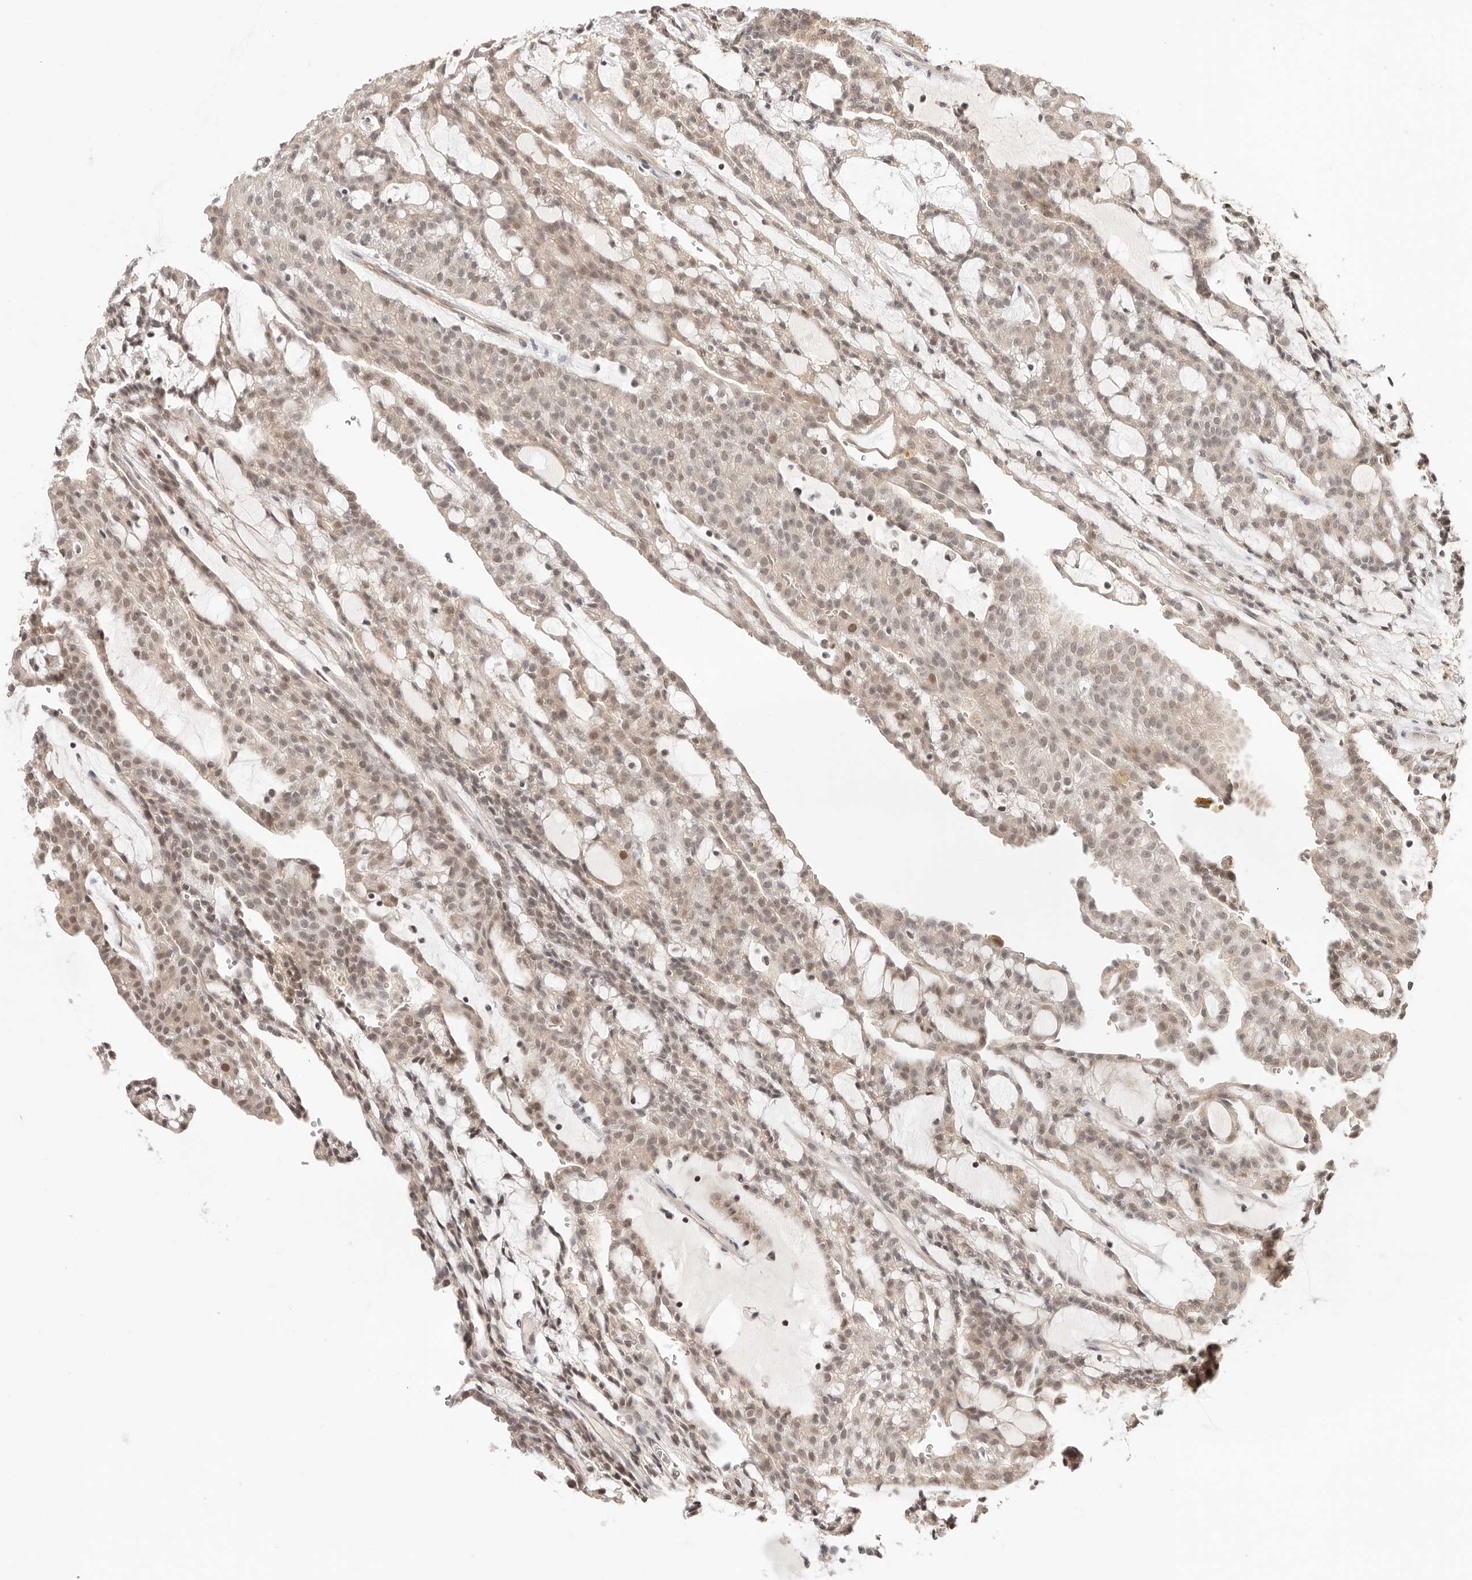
{"staining": {"intensity": "weak", "quantity": ">75%", "location": "nuclear"}, "tissue": "renal cancer", "cell_type": "Tumor cells", "image_type": "cancer", "snomed": [{"axis": "morphology", "description": "Adenocarcinoma, NOS"}, {"axis": "topography", "description": "Kidney"}], "caption": "IHC image of renal adenocarcinoma stained for a protein (brown), which displays low levels of weak nuclear positivity in about >75% of tumor cells.", "gene": "RFC3", "patient": {"sex": "male", "age": 63}}